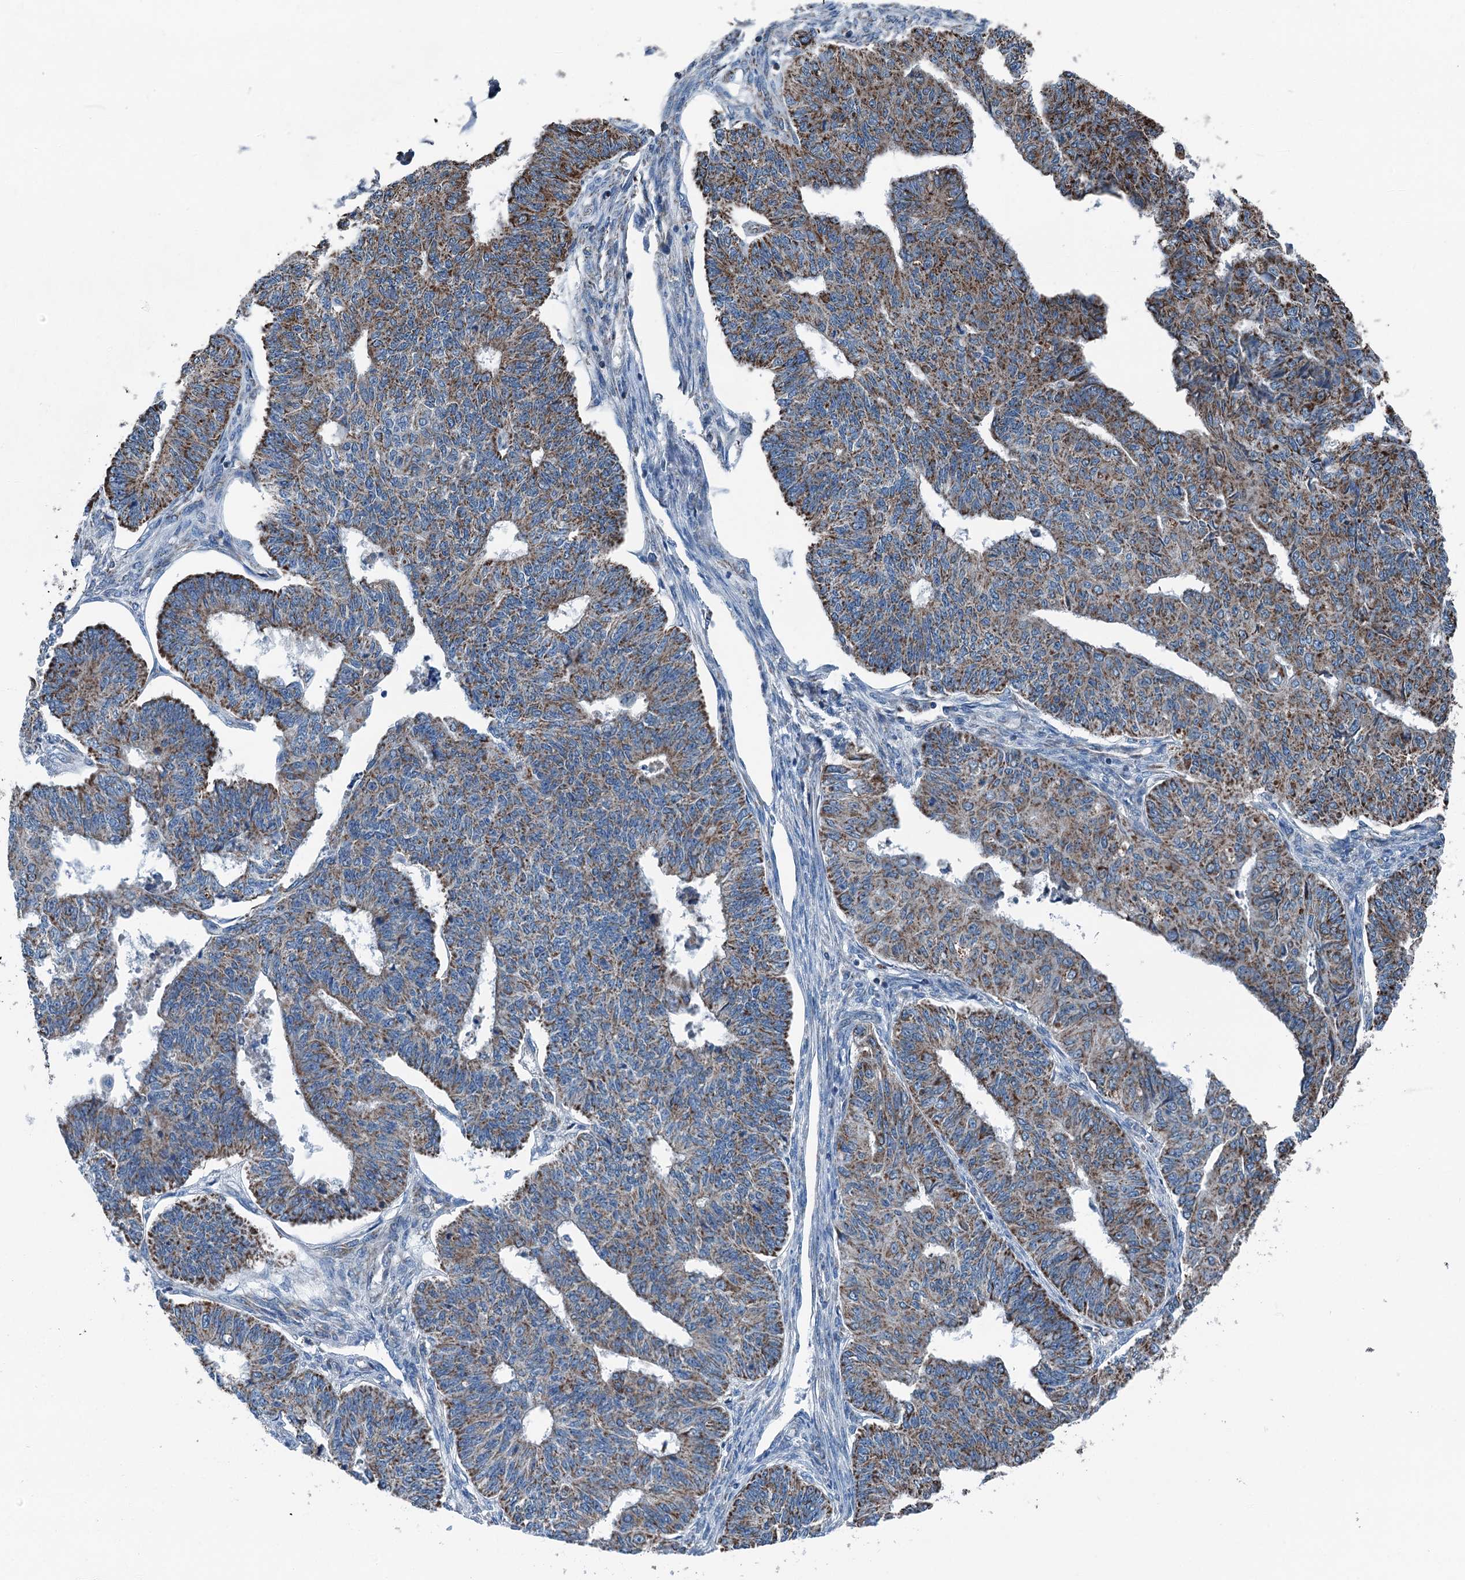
{"staining": {"intensity": "moderate", "quantity": ">75%", "location": "cytoplasmic/membranous"}, "tissue": "endometrial cancer", "cell_type": "Tumor cells", "image_type": "cancer", "snomed": [{"axis": "morphology", "description": "Adenocarcinoma, NOS"}, {"axis": "topography", "description": "Endometrium"}], "caption": "Immunohistochemistry micrograph of neoplastic tissue: human endometrial adenocarcinoma stained using IHC exhibits medium levels of moderate protein expression localized specifically in the cytoplasmic/membranous of tumor cells, appearing as a cytoplasmic/membranous brown color.", "gene": "TRPT1", "patient": {"sex": "female", "age": 32}}